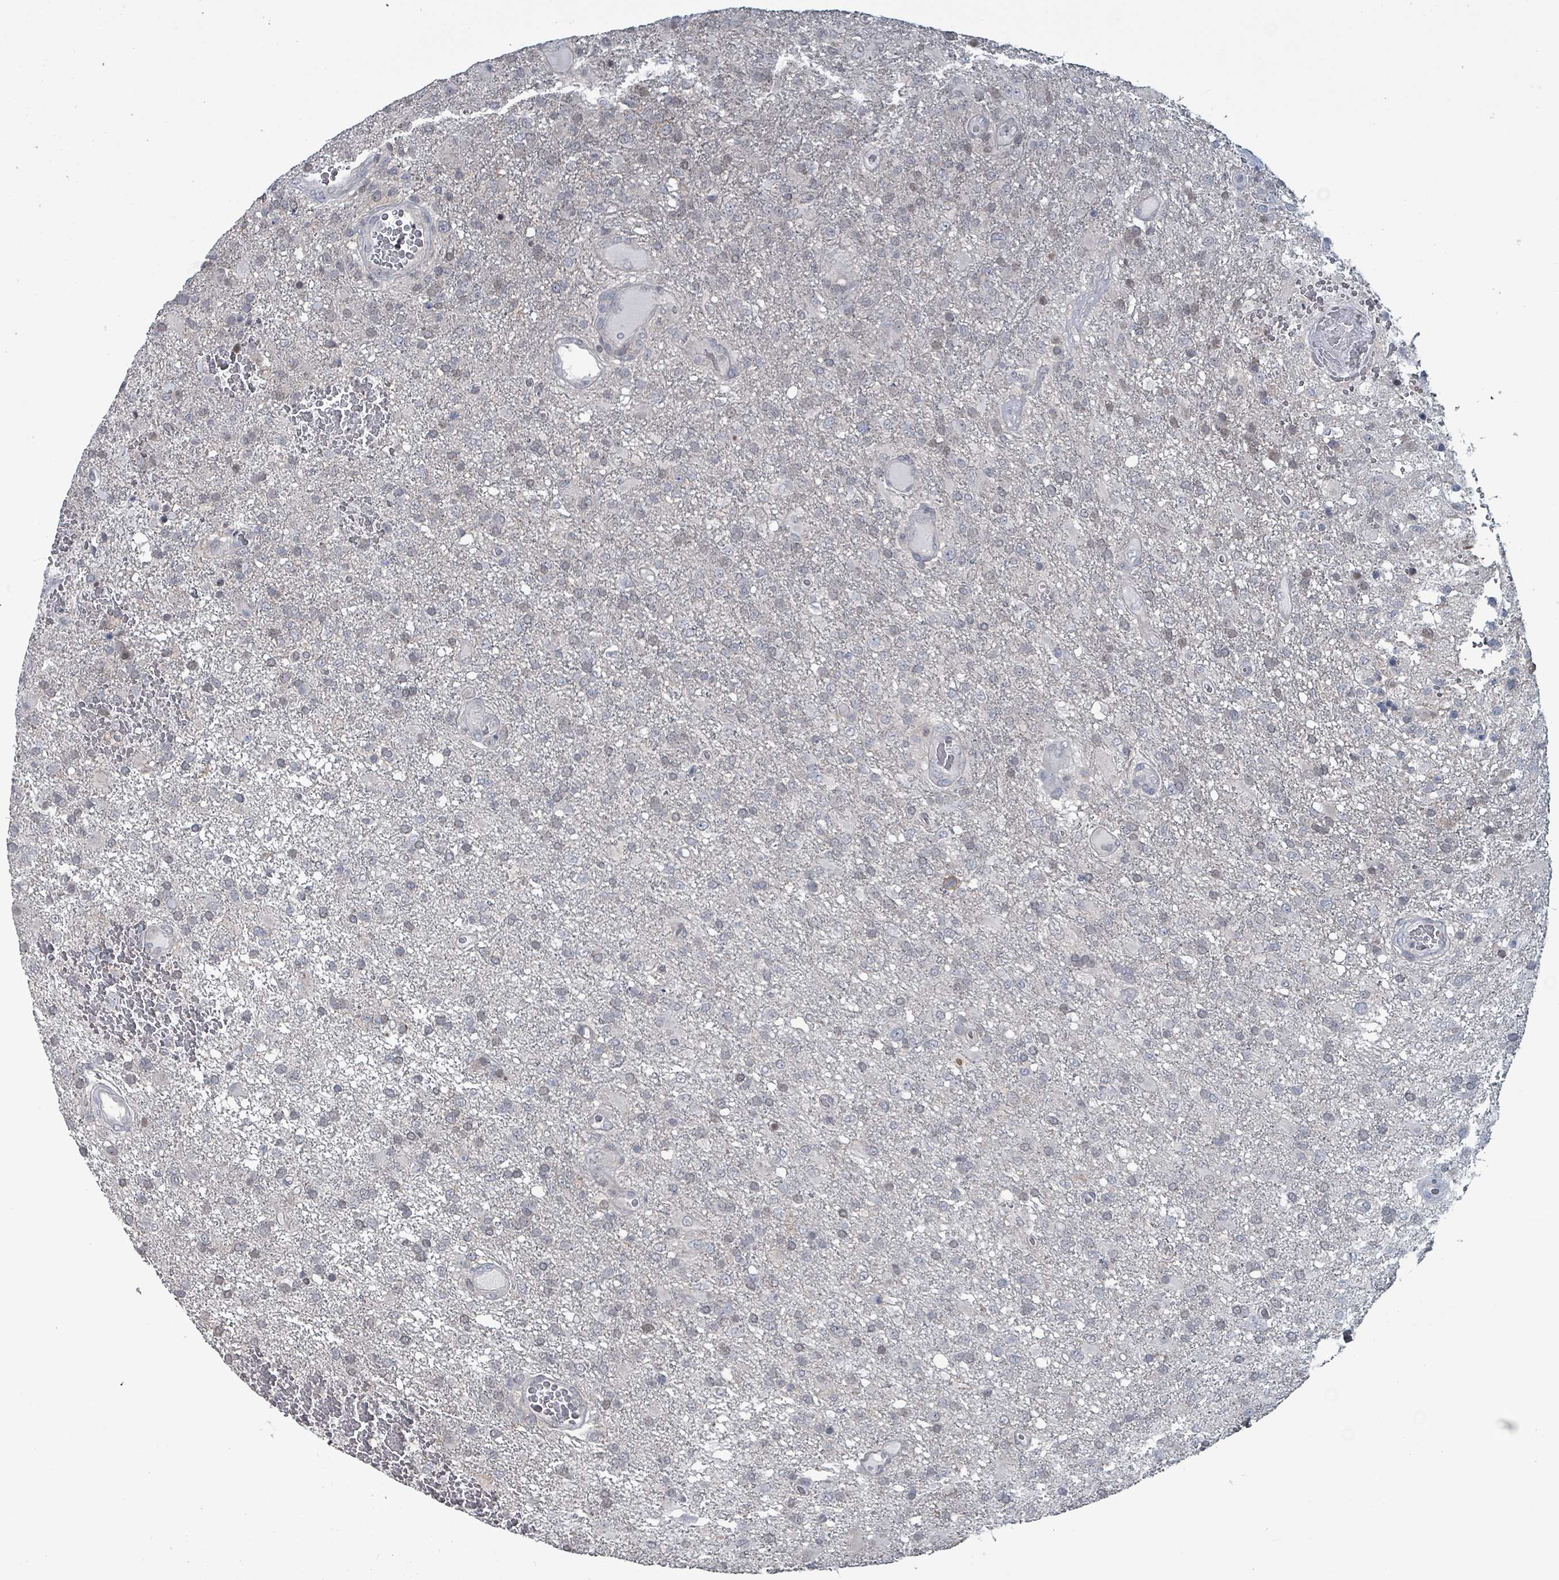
{"staining": {"intensity": "weak", "quantity": "<25%", "location": "nuclear"}, "tissue": "glioma", "cell_type": "Tumor cells", "image_type": "cancer", "snomed": [{"axis": "morphology", "description": "Glioma, malignant, High grade"}, {"axis": "topography", "description": "Brain"}], "caption": "Glioma was stained to show a protein in brown. There is no significant staining in tumor cells. (DAB (3,3'-diaminobenzidine) IHC with hematoxylin counter stain).", "gene": "BIVM", "patient": {"sex": "female", "age": 74}}